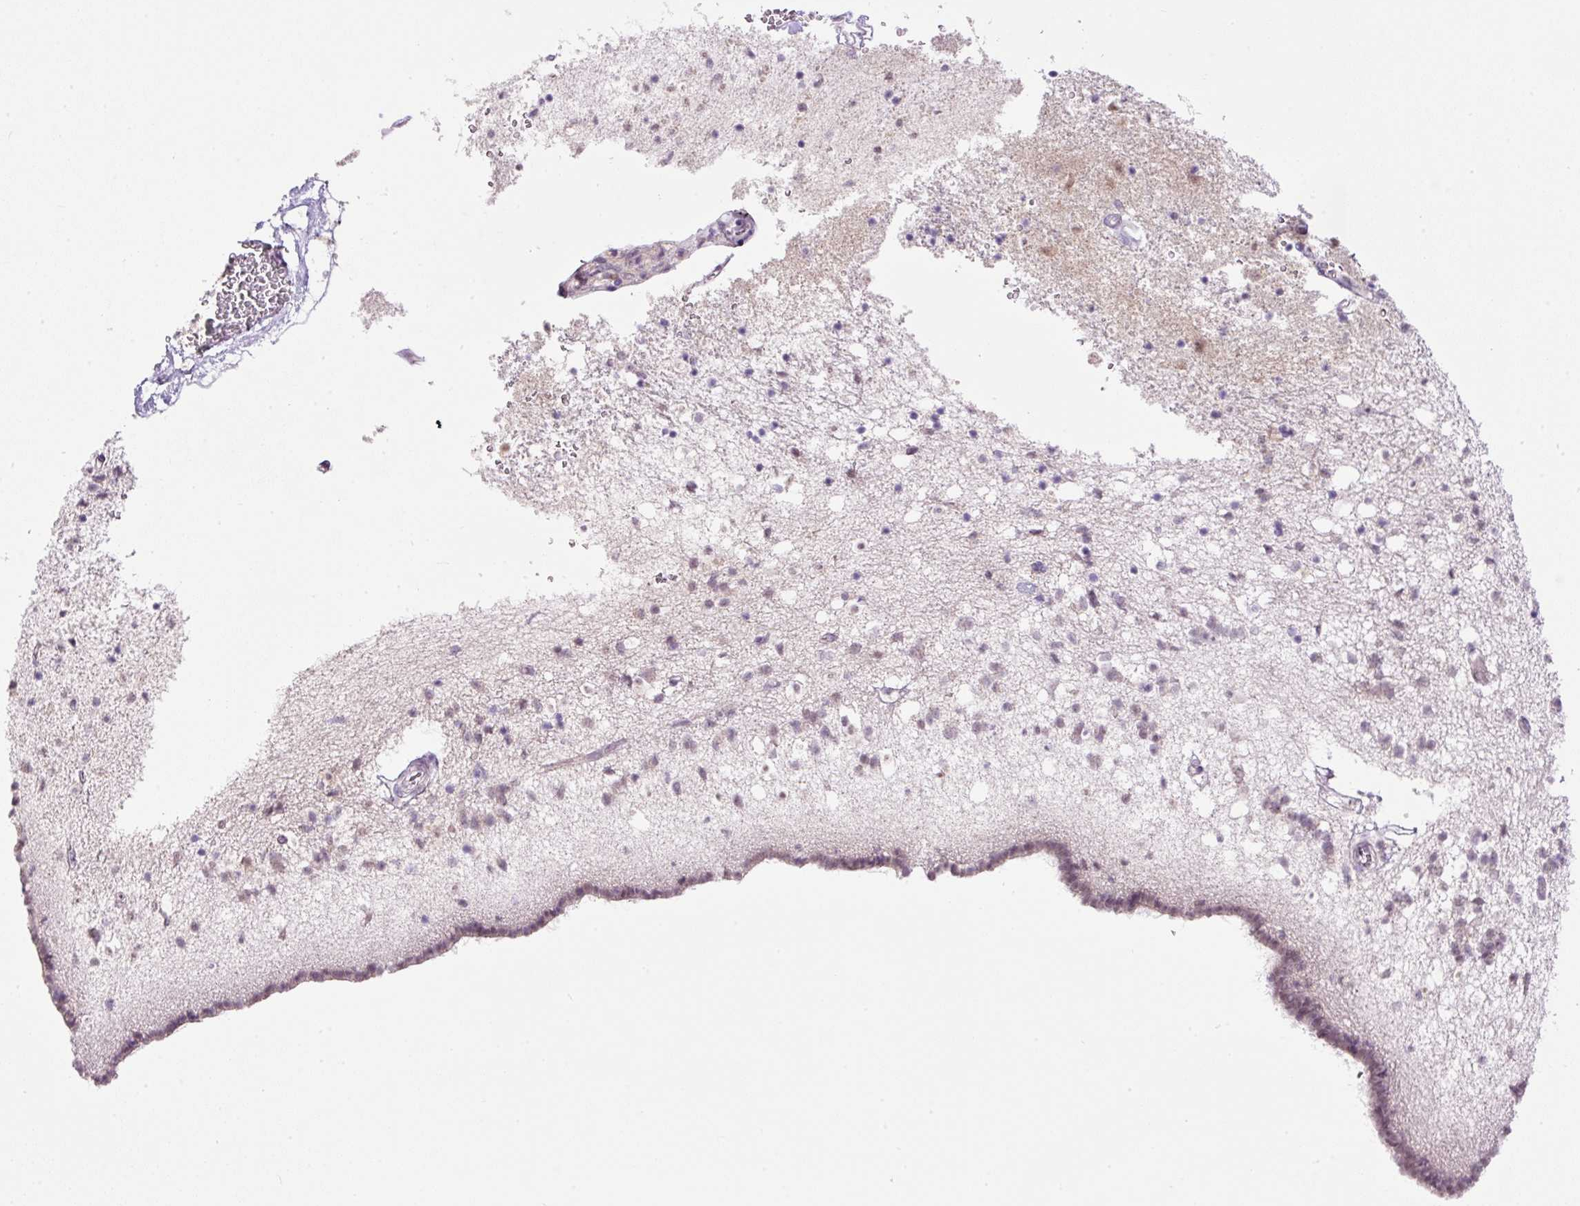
{"staining": {"intensity": "weak", "quantity": "25%-75%", "location": "cytoplasmic/membranous"}, "tissue": "caudate", "cell_type": "Glial cells", "image_type": "normal", "snomed": [{"axis": "morphology", "description": "Normal tissue, NOS"}, {"axis": "topography", "description": "Lateral ventricle wall"}], "caption": "IHC of normal caudate displays low levels of weak cytoplasmic/membranous expression in approximately 25%-75% of glial cells. (DAB (3,3'-diaminobenzidine) = brown stain, brightfield microscopy at high magnification).", "gene": "KPNA2", "patient": {"sex": "male", "age": 58}}